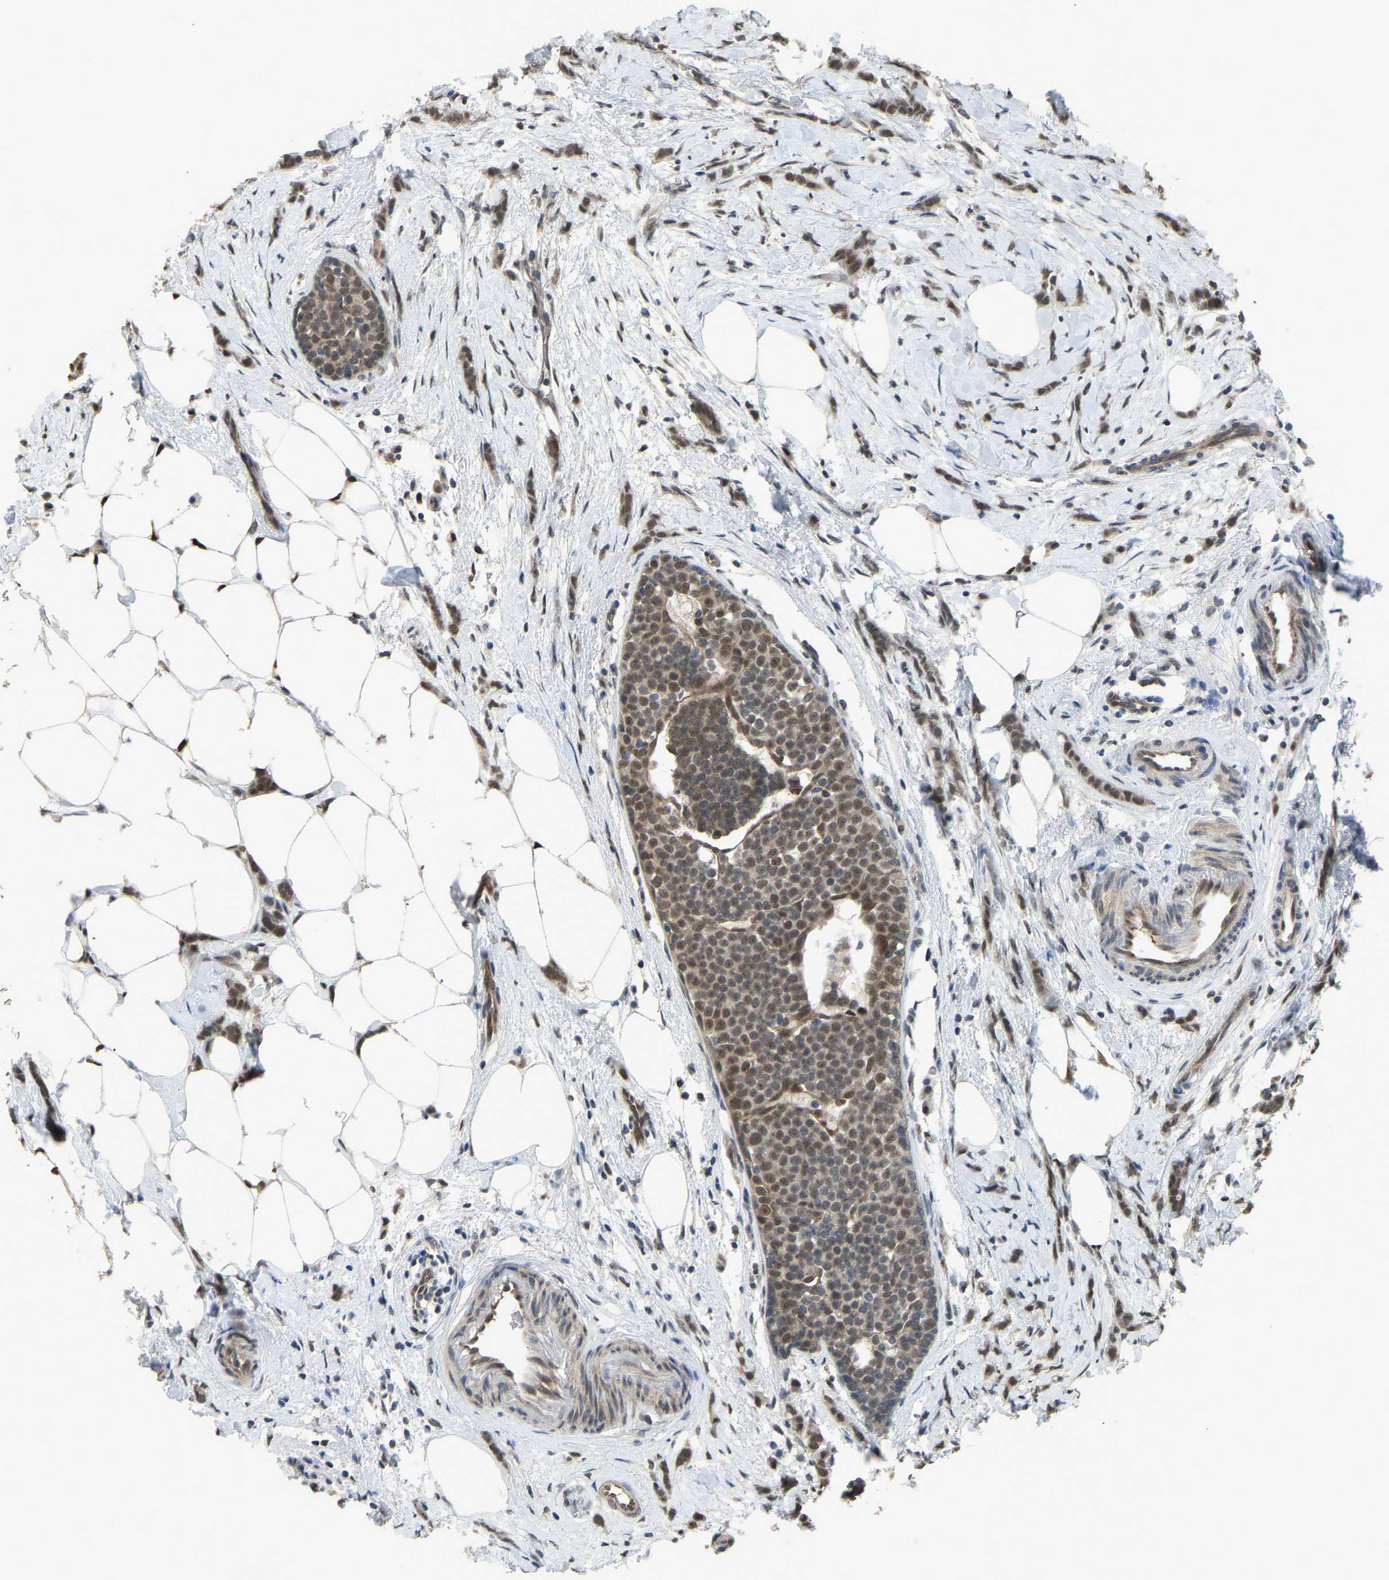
{"staining": {"intensity": "weak", "quantity": ">75%", "location": "cytoplasmic/membranous,nuclear"}, "tissue": "breast cancer", "cell_type": "Tumor cells", "image_type": "cancer", "snomed": [{"axis": "morphology", "description": "Lobular carcinoma, in situ"}, {"axis": "morphology", "description": "Lobular carcinoma"}, {"axis": "topography", "description": "Breast"}], "caption": "High-power microscopy captured an immunohistochemistry micrograph of breast cancer (lobular carcinoma in situ), revealing weak cytoplasmic/membranous and nuclear expression in about >75% of tumor cells.", "gene": "KPNA6", "patient": {"sex": "female", "age": 41}}